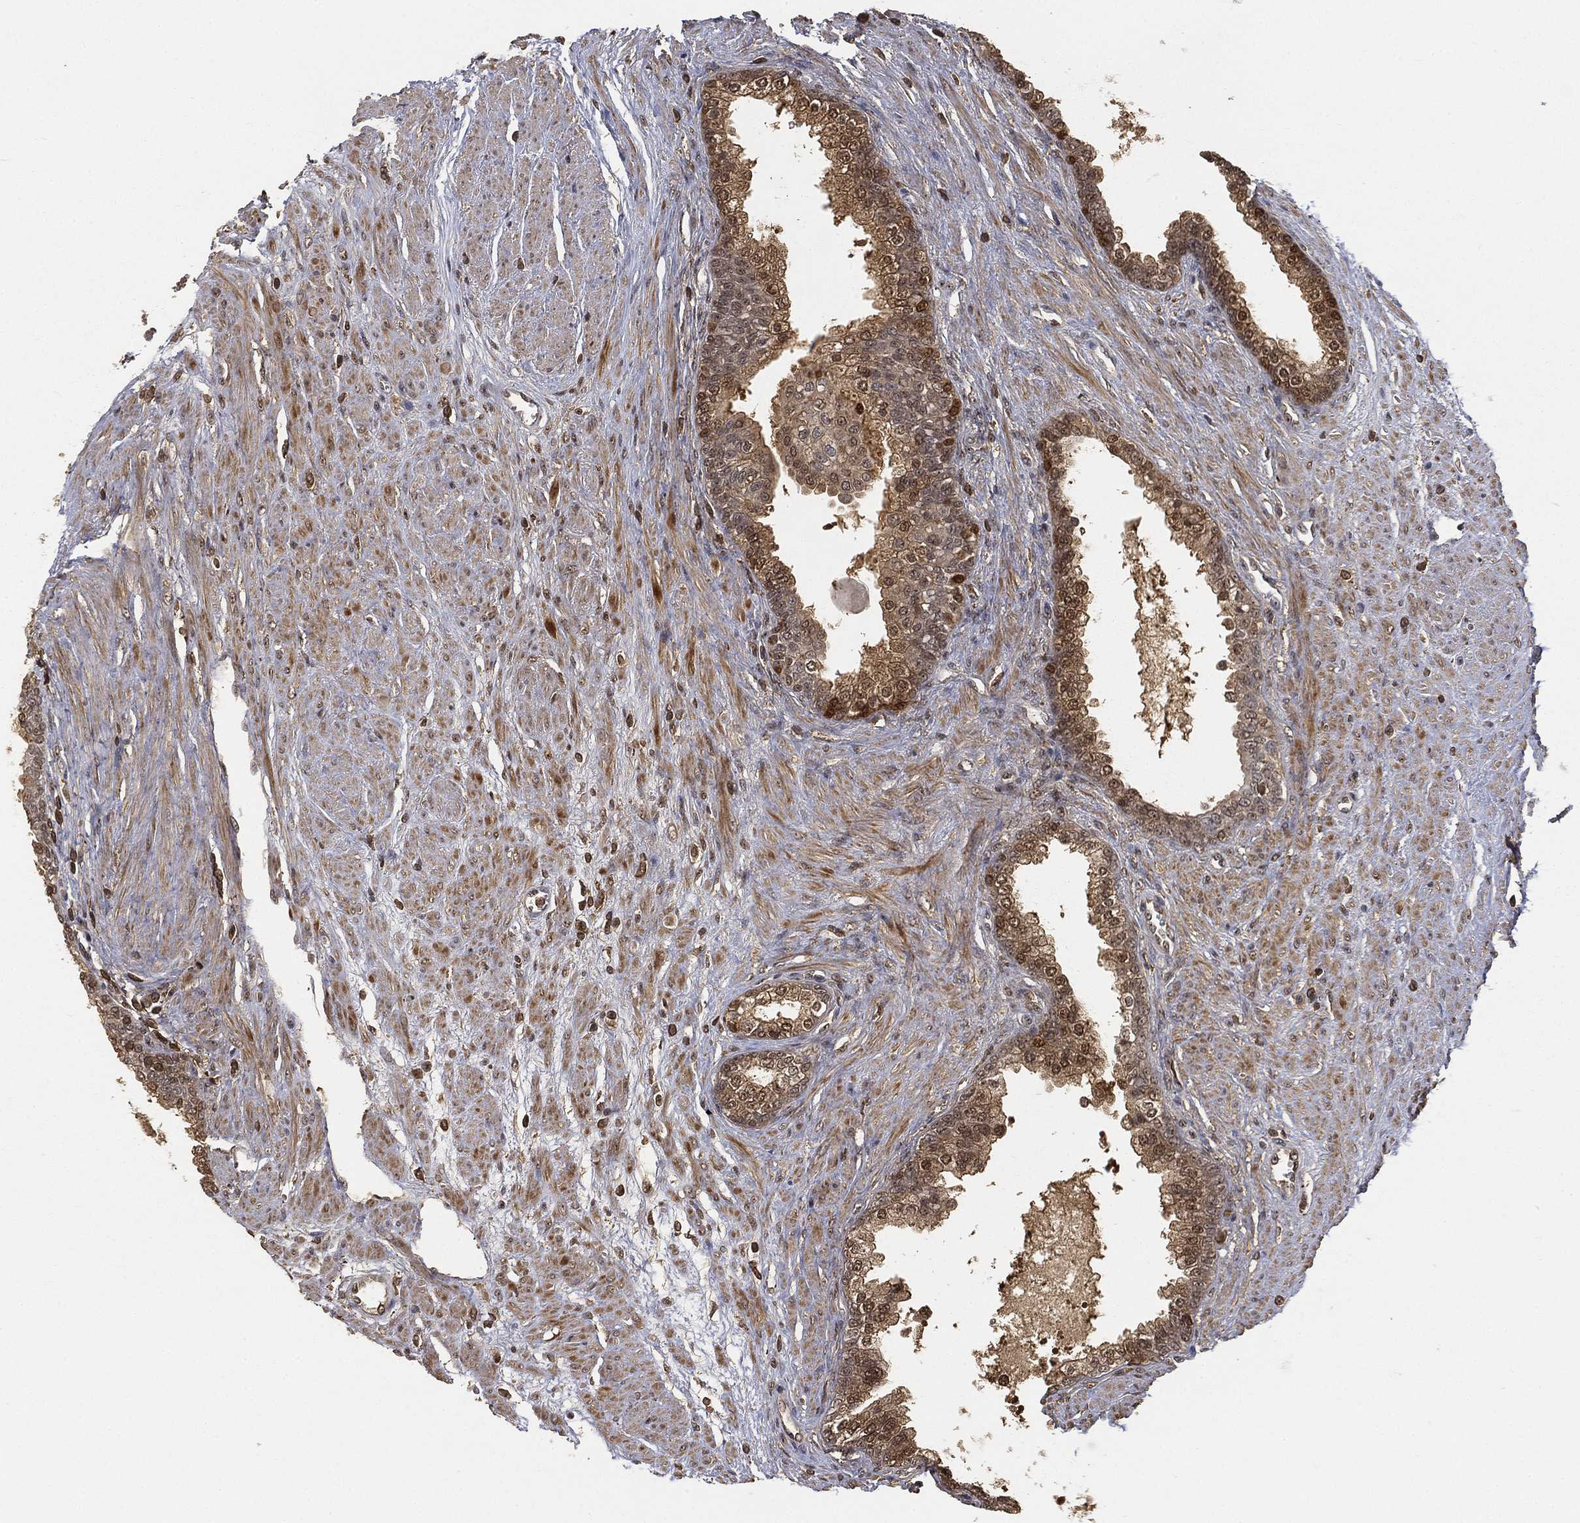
{"staining": {"intensity": "moderate", "quantity": "25%-75%", "location": "cytoplasmic/membranous,nuclear"}, "tissue": "prostate cancer", "cell_type": "Tumor cells", "image_type": "cancer", "snomed": [{"axis": "morphology", "description": "Adenocarcinoma, NOS"}, {"axis": "topography", "description": "Prostate and seminal vesicle, NOS"}, {"axis": "topography", "description": "Prostate"}], "caption": "A brown stain shows moderate cytoplasmic/membranous and nuclear staining of a protein in human prostate cancer tumor cells.", "gene": "CRYL1", "patient": {"sex": "male", "age": 62}}